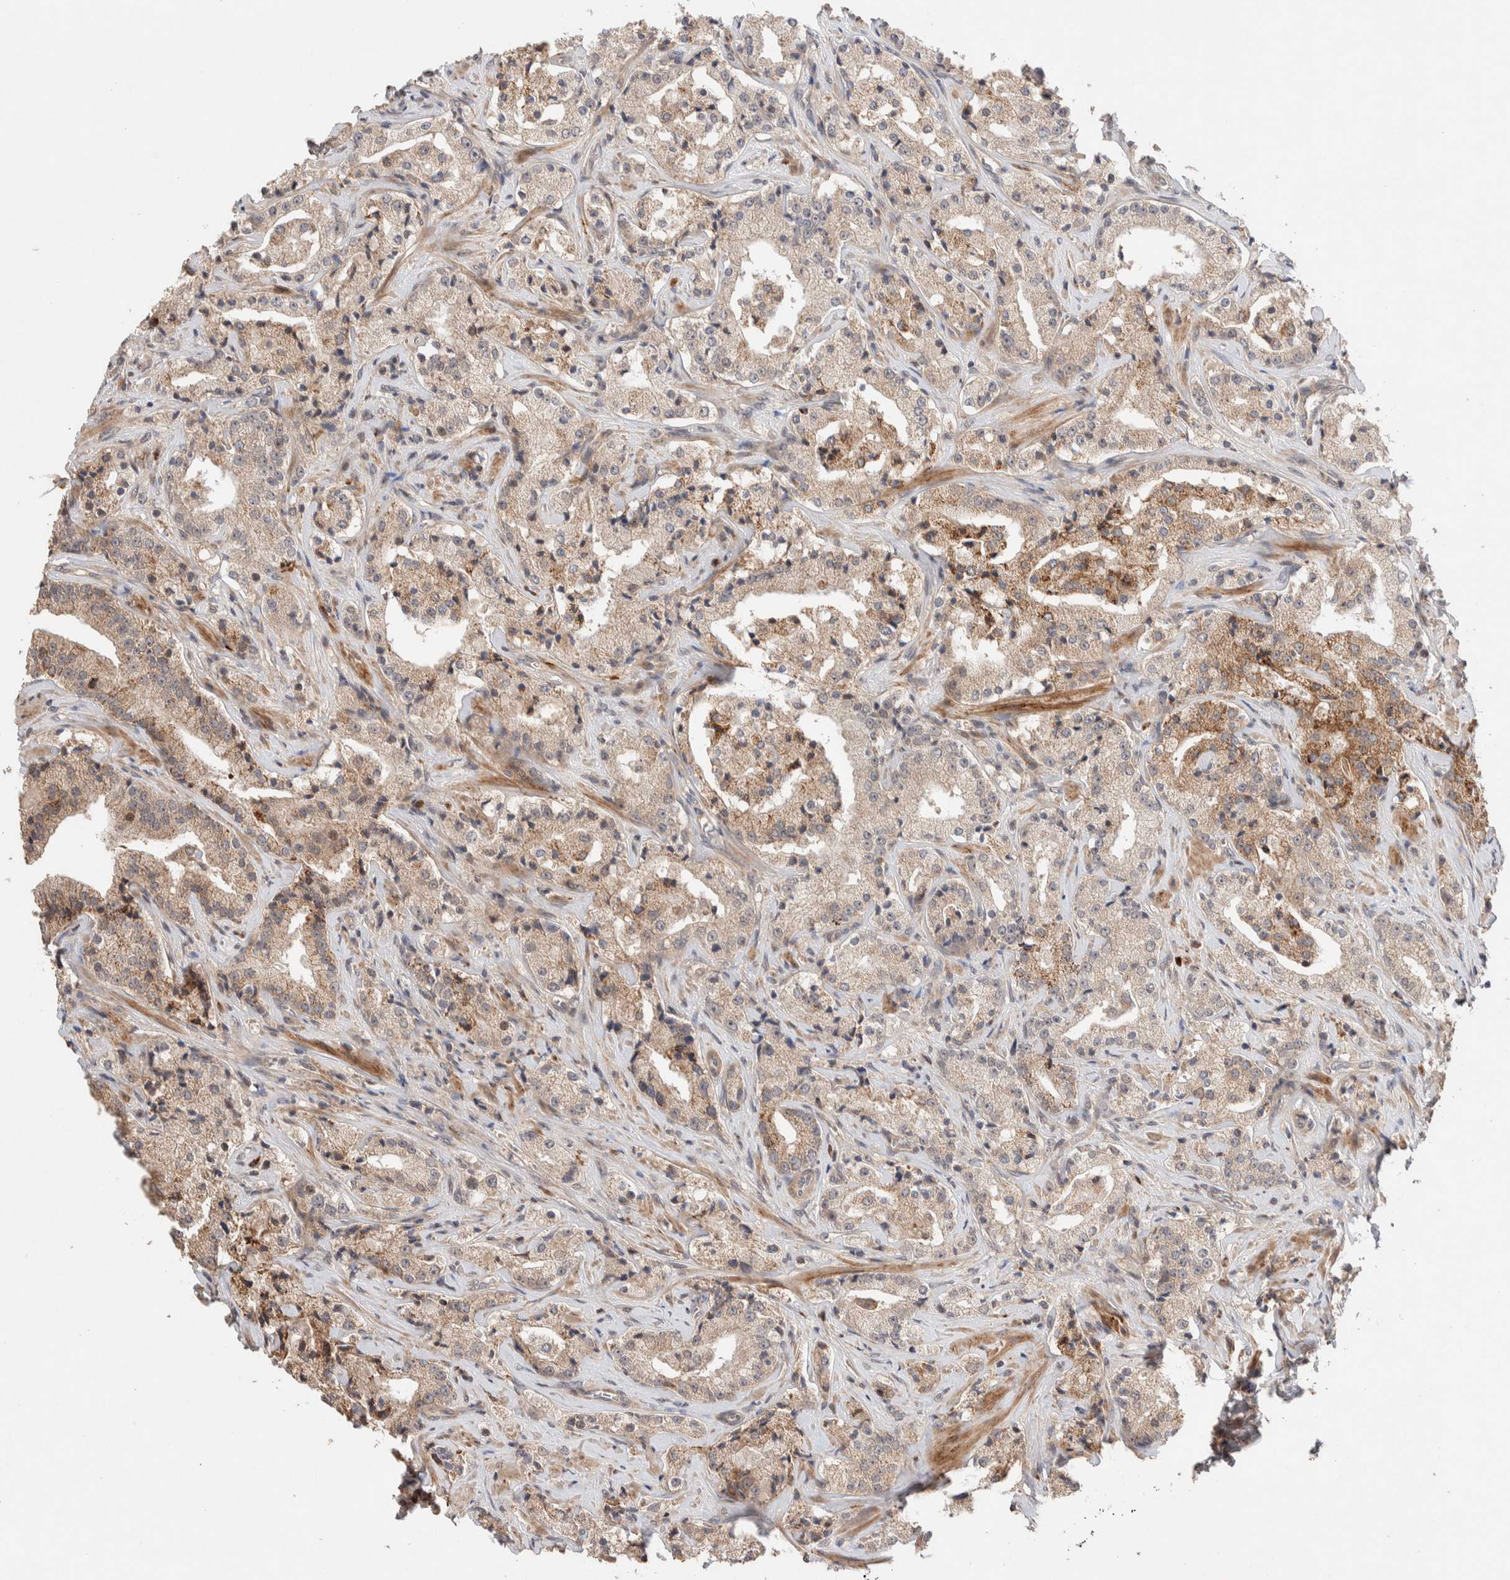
{"staining": {"intensity": "strong", "quantity": "25%-75%", "location": "cytoplasmic/membranous"}, "tissue": "prostate cancer", "cell_type": "Tumor cells", "image_type": "cancer", "snomed": [{"axis": "morphology", "description": "Adenocarcinoma, High grade"}, {"axis": "topography", "description": "Prostate"}], "caption": "Prostate cancer tissue shows strong cytoplasmic/membranous staining in about 25%-75% of tumor cells, visualized by immunohistochemistry.", "gene": "CASK", "patient": {"sex": "male", "age": 63}}